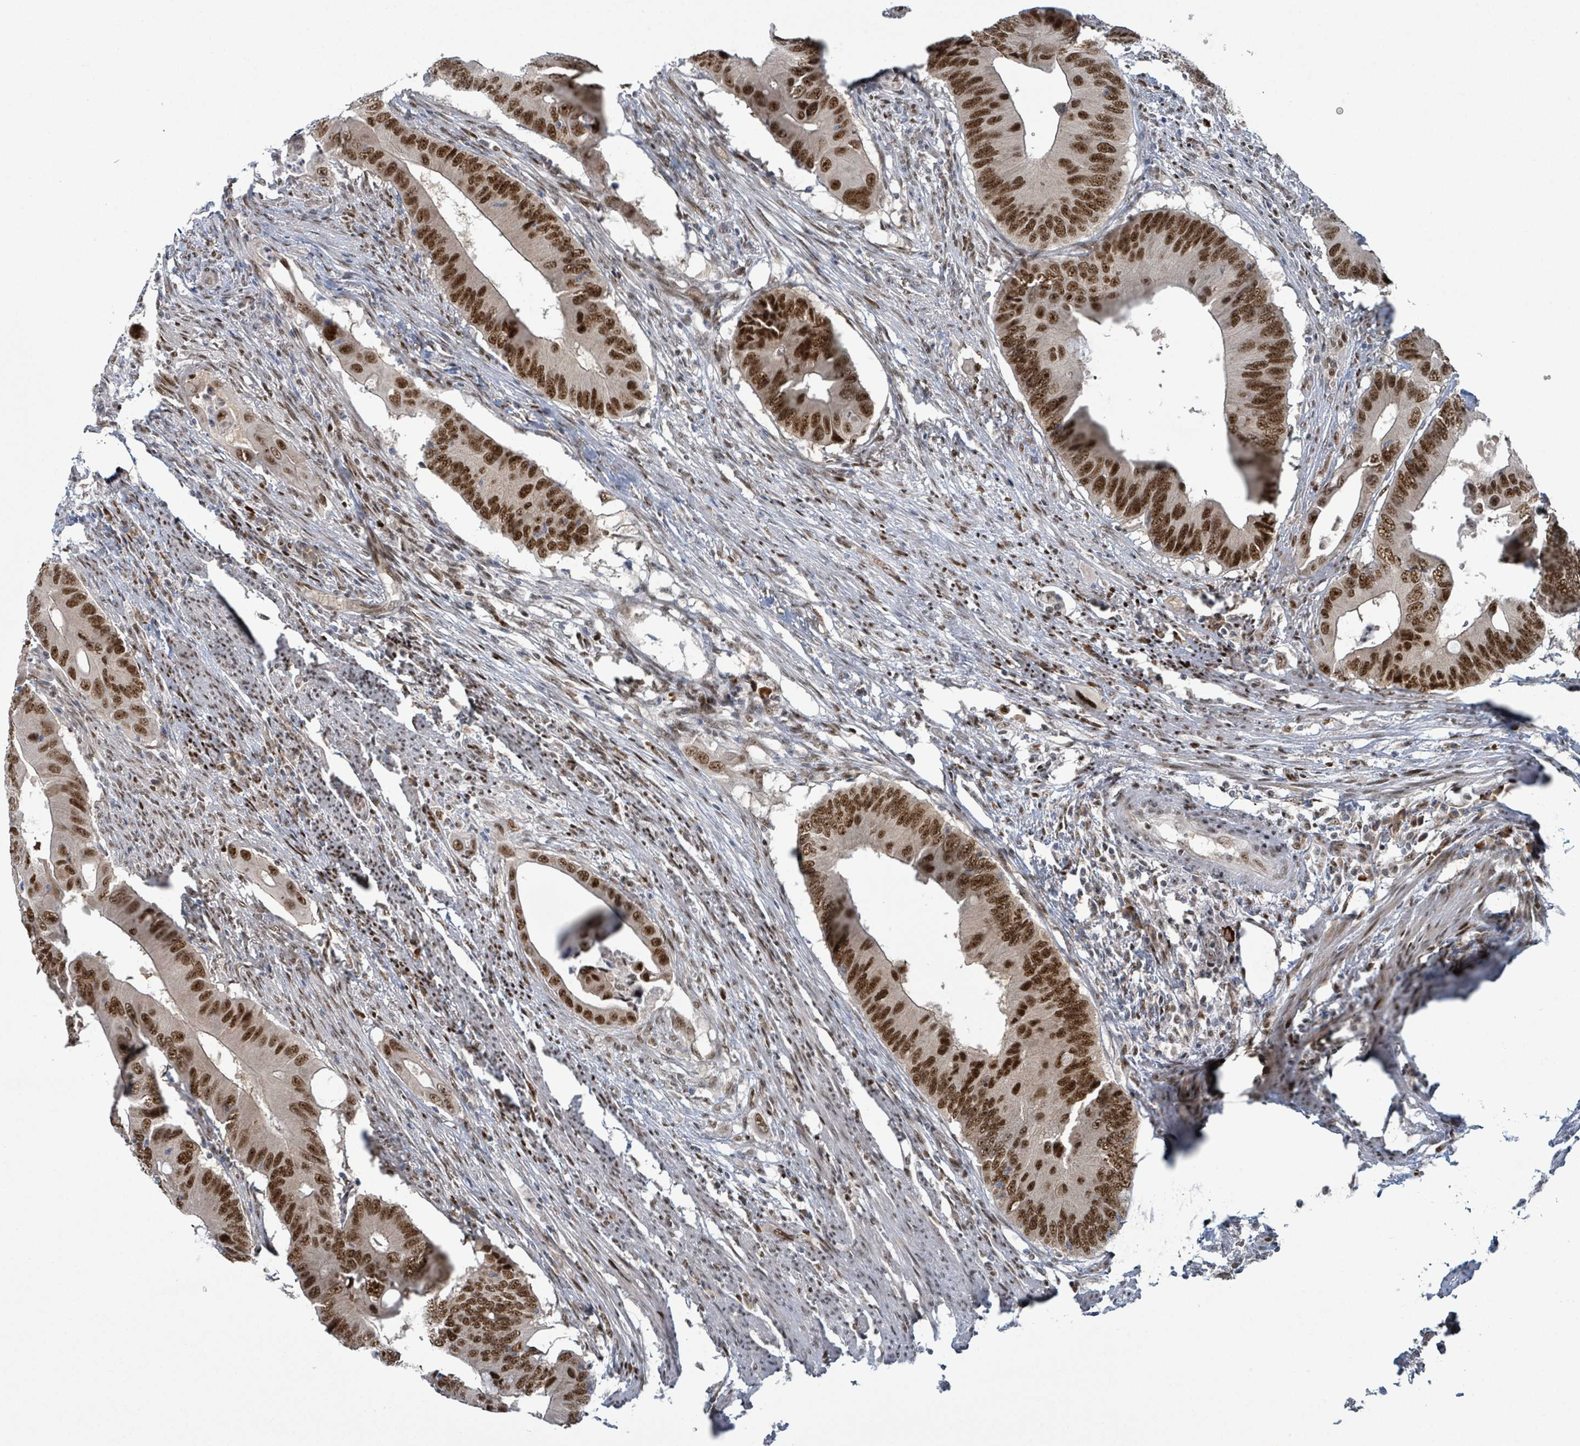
{"staining": {"intensity": "strong", "quantity": ">75%", "location": "nuclear"}, "tissue": "colorectal cancer", "cell_type": "Tumor cells", "image_type": "cancer", "snomed": [{"axis": "morphology", "description": "Adenocarcinoma, NOS"}, {"axis": "topography", "description": "Colon"}], "caption": "Protein staining displays strong nuclear positivity in about >75% of tumor cells in colorectal cancer (adenocarcinoma). The staining was performed using DAB (3,3'-diaminobenzidine), with brown indicating positive protein expression. Nuclei are stained blue with hematoxylin.", "gene": "KLF3", "patient": {"sex": "male", "age": 71}}